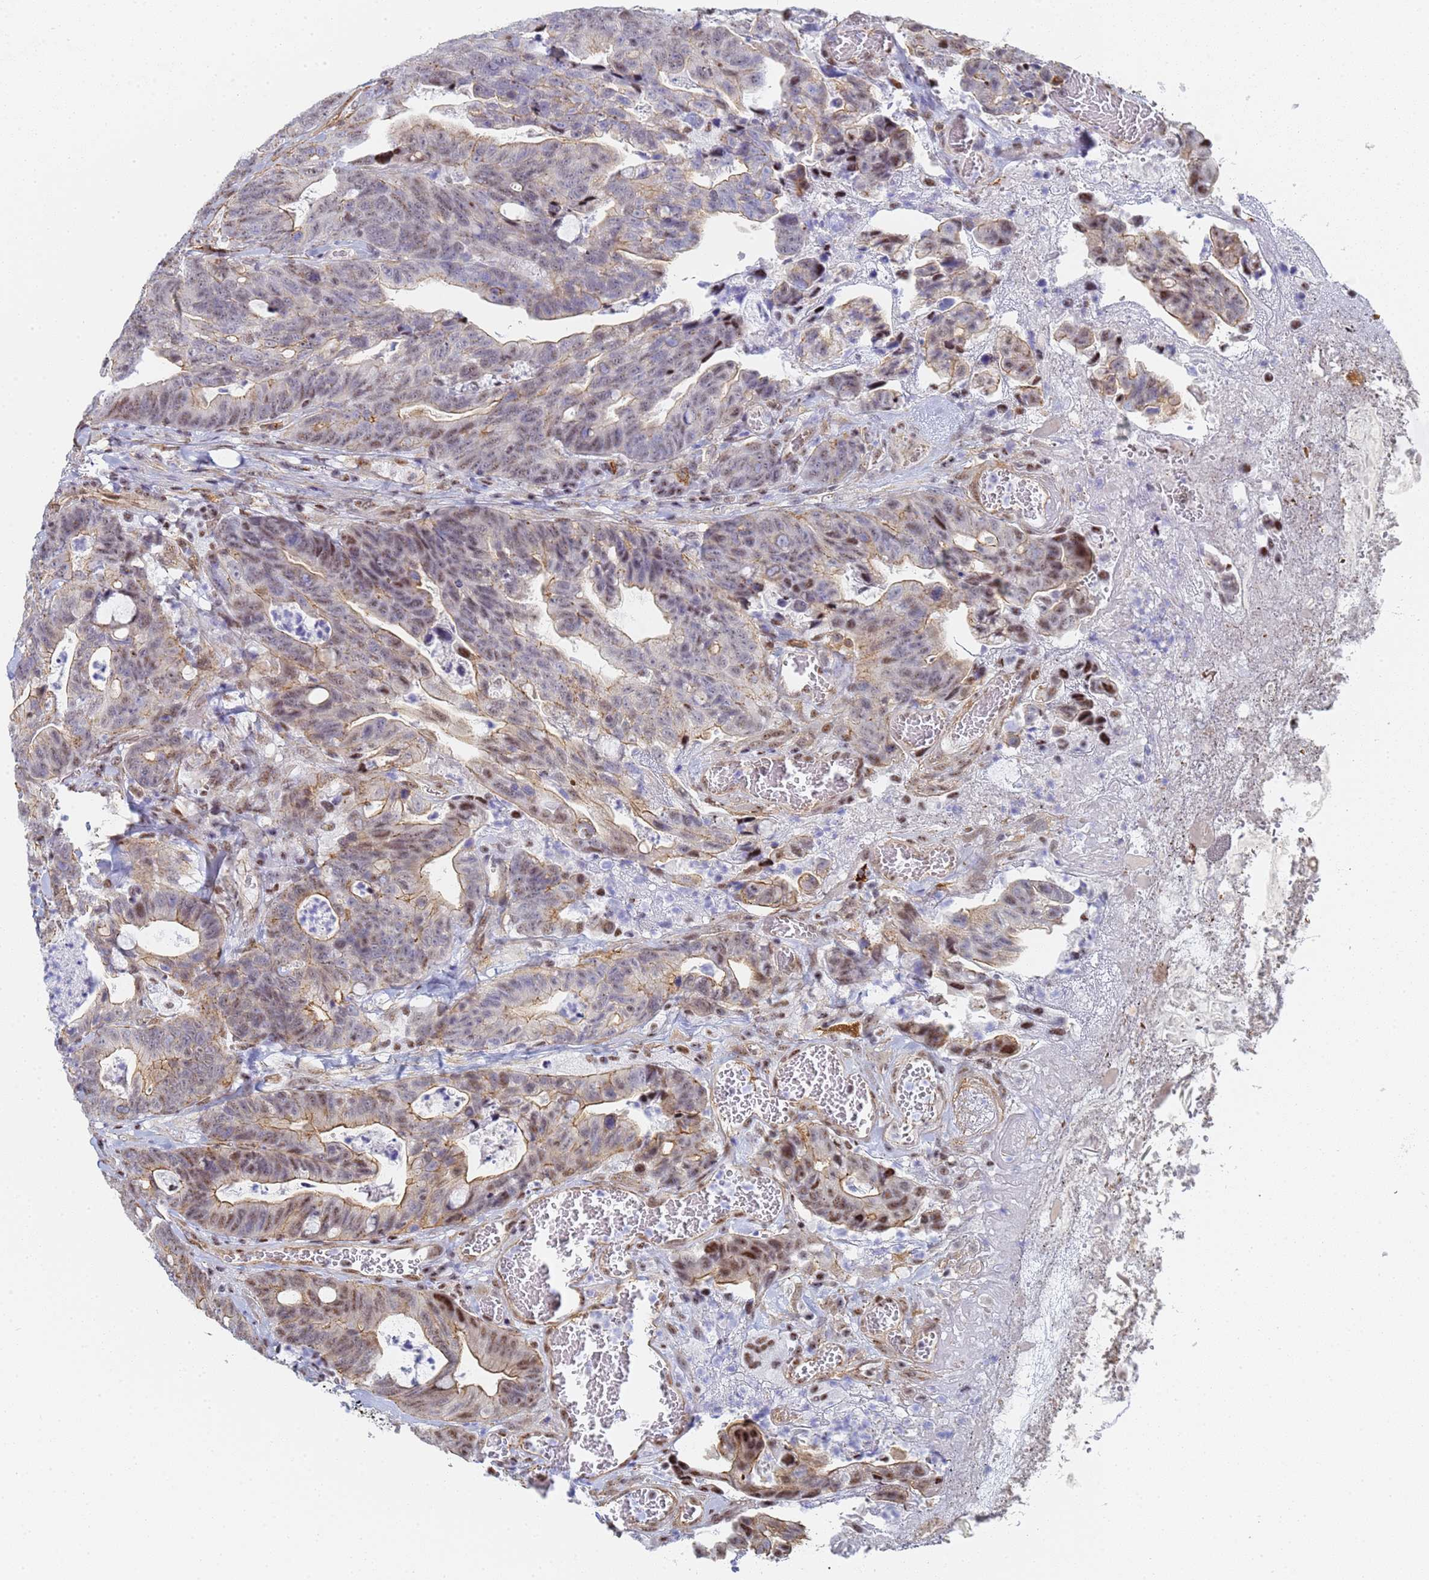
{"staining": {"intensity": "moderate", "quantity": "25%-75%", "location": "cytoplasmic/membranous,nuclear"}, "tissue": "colorectal cancer", "cell_type": "Tumor cells", "image_type": "cancer", "snomed": [{"axis": "morphology", "description": "Adenocarcinoma, NOS"}, {"axis": "topography", "description": "Colon"}], "caption": "Immunohistochemistry (IHC) of colorectal adenocarcinoma exhibits medium levels of moderate cytoplasmic/membranous and nuclear staining in approximately 25%-75% of tumor cells.", "gene": "PRRT4", "patient": {"sex": "female", "age": 82}}